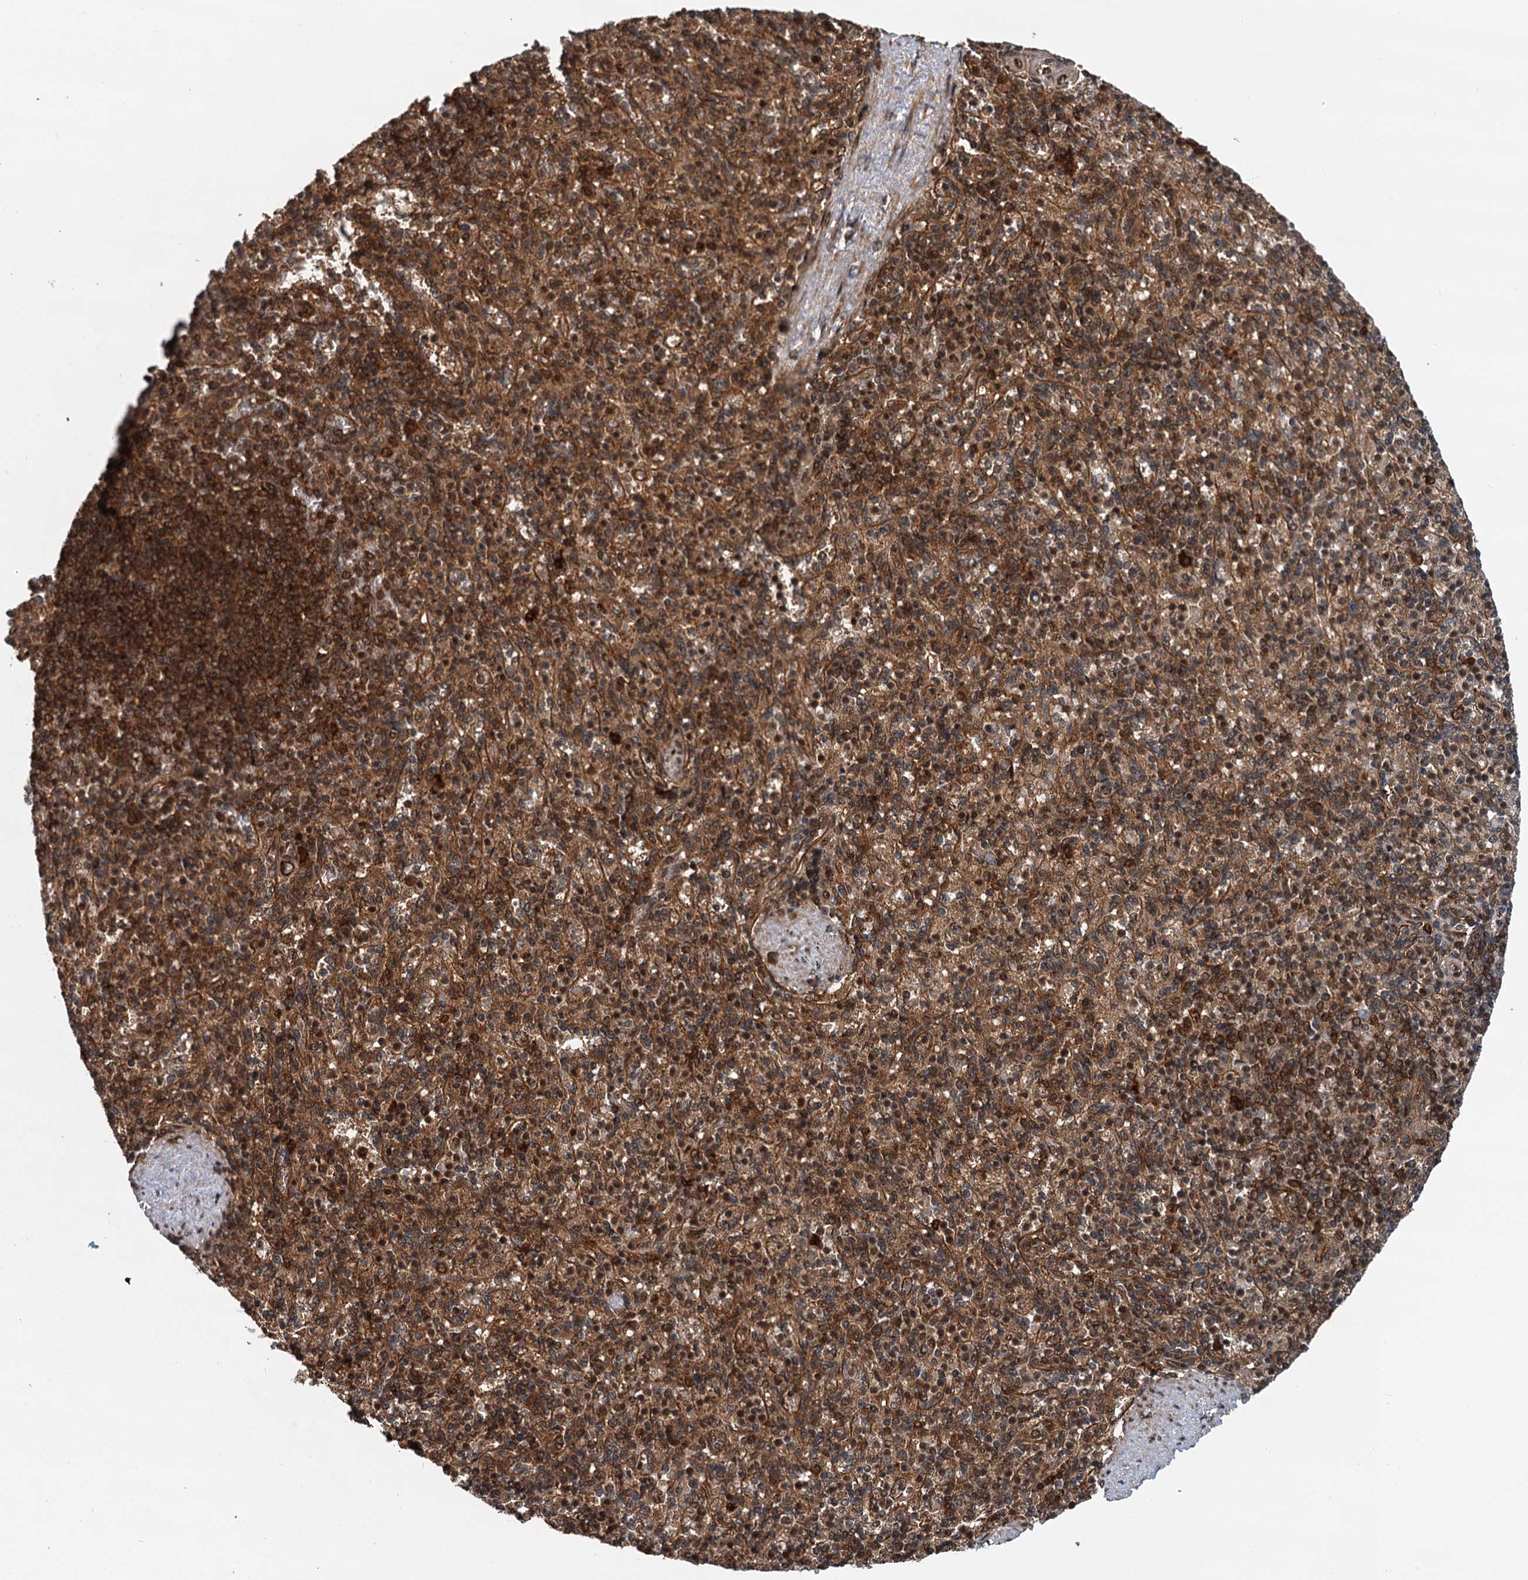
{"staining": {"intensity": "moderate", "quantity": "25%-75%", "location": "cytoplasmic/membranous,nuclear"}, "tissue": "spleen", "cell_type": "Cells in red pulp", "image_type": "normal", "snomed": [{"axis": "morphology", "description": "Normal tissue, NOS"}, {"axis": "topography", "description": "Spleen"}], "caption": "Spleen was stained to show a protein in brown. There is medium levels of moderate cytoplasmic/membranous,nuclear staining in approximately 25%-75% of cells in red pulp. Ihc stains the protein of interest in brown and the nuclei are stained blue.", "gene": "STUB1", "patient": {"sex": "female", "age": 74}}